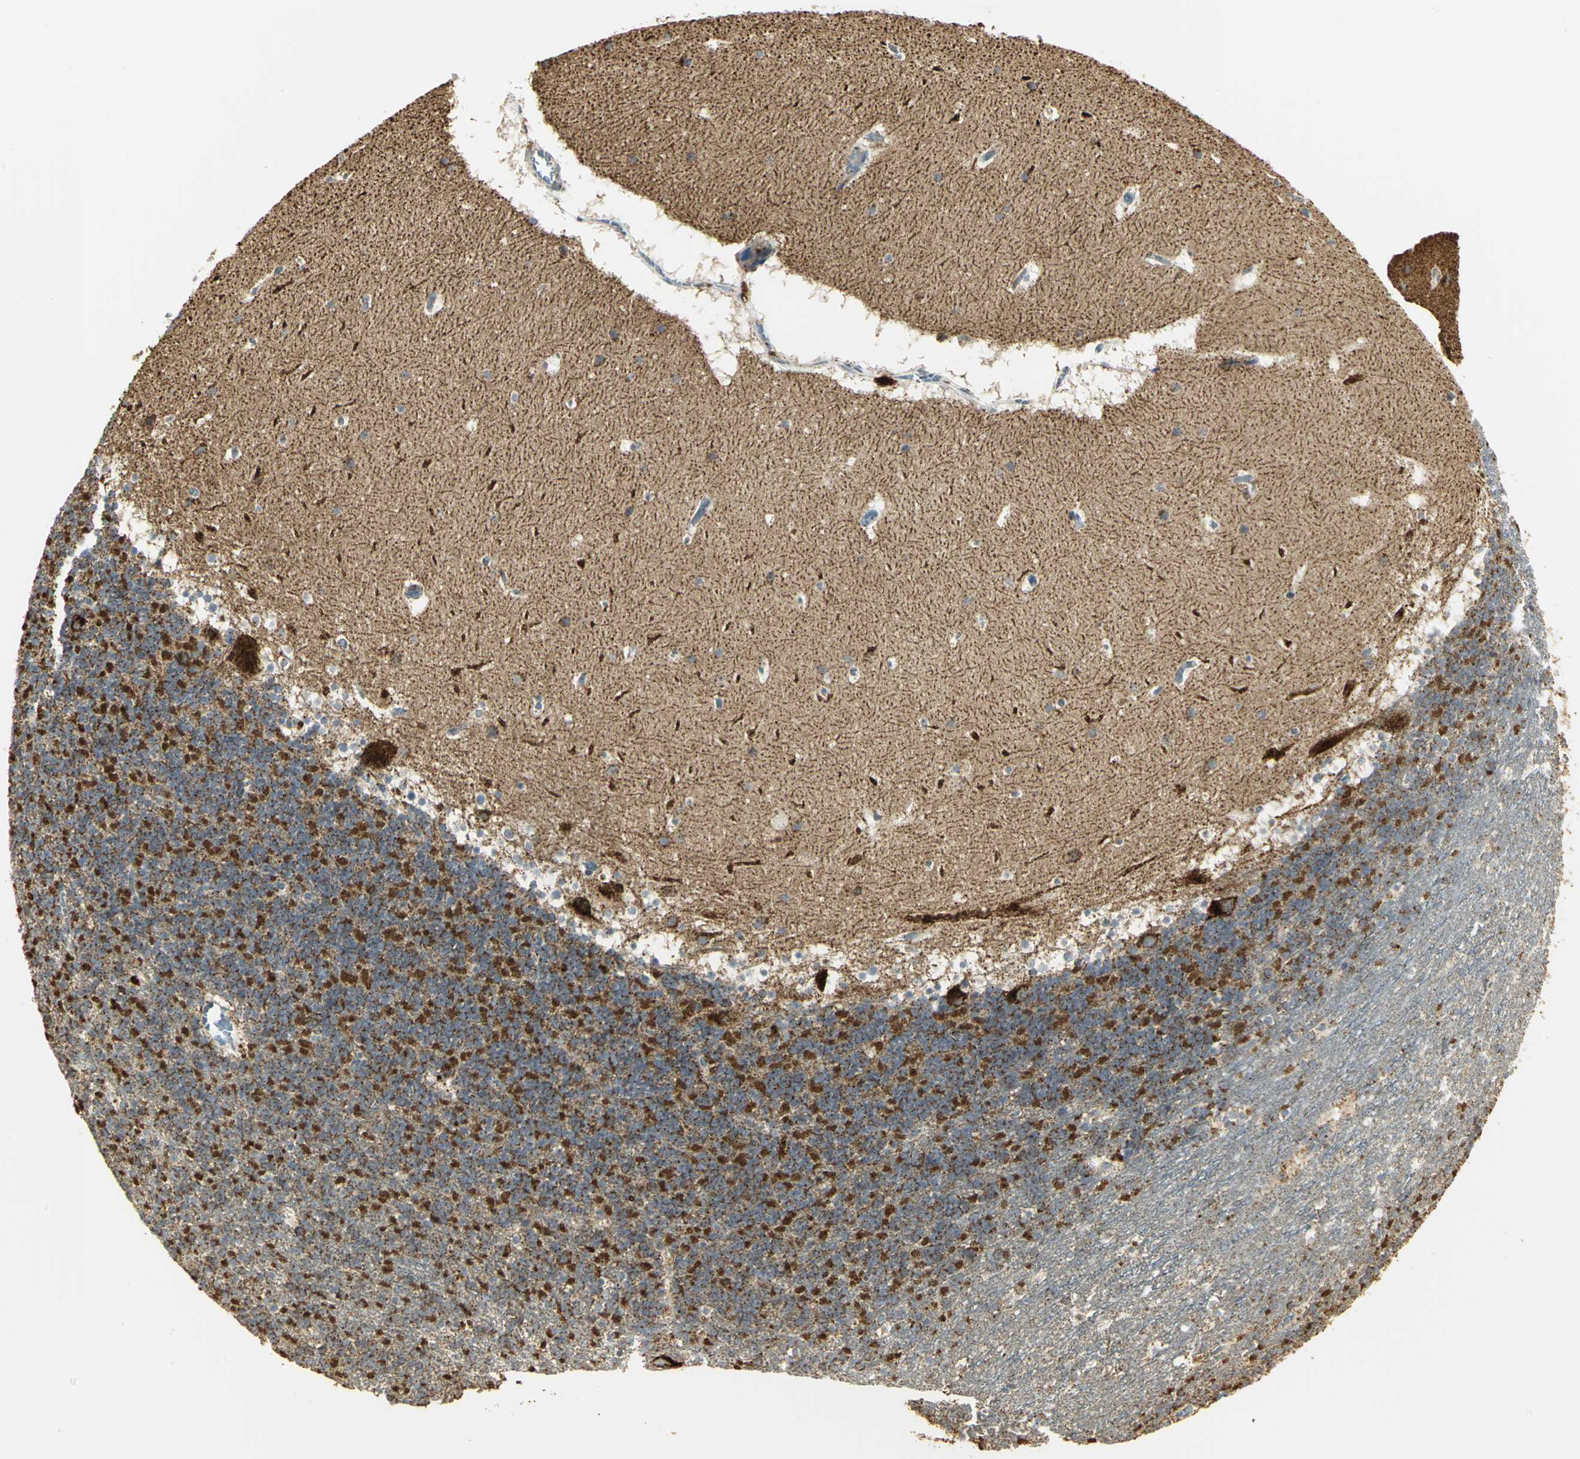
{"staining": {"intensity": "strong", "quantity": ">75%", "location": "cytoplasmic/membranous"}, "tissue": "cerebellum", "cell_type": "Cells in granular layer", "image_type": "normal", "snomed": [{"axis": "morphology", "description": "Normal tissue, NOS"}, {"axis": "topography", "description": "Cerebellum"}], "caption": "This micrograph displays benign cerebellum stained with IHC to label a protein in brown. The cytoplasmic/membranous of cells in granular layer show strong positivity for the protein. Nuclei are counter-stained blue.", "gene": "VDAC1", "patient": {"sex": "male", "age": 45}}